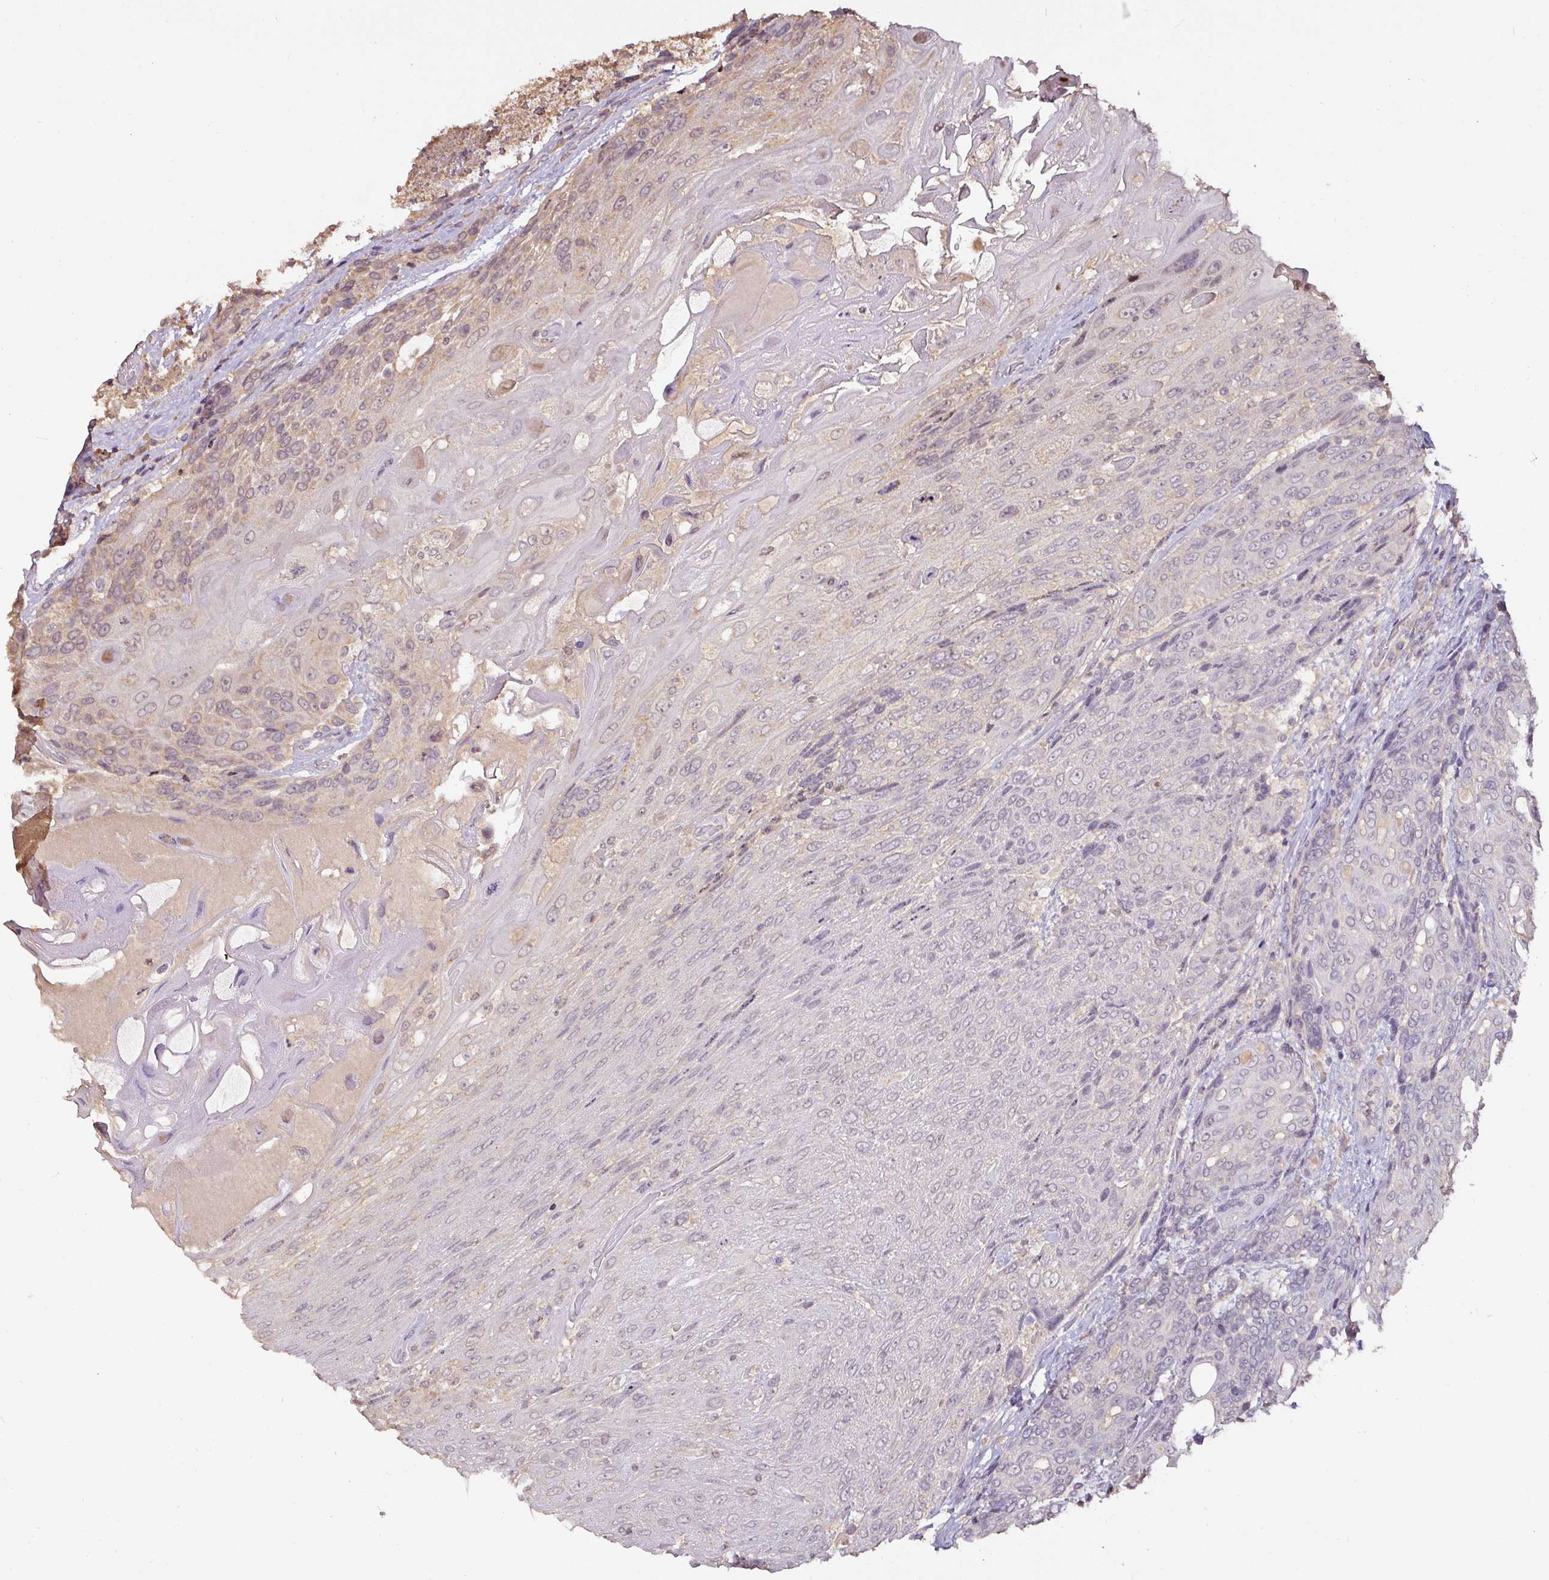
{"staining": {"intensity": "weak", "quantity": "<25%", "location": "nuclear"}, "tissue": "urothelial cancer", "cell_type": "Tumor cells", "image_type": "cancer", "snomed": [{"axis": "morphology", "description": "Urothelial carcinoma, High grade"}, {"axis": "topography", "description": "Urinary bladder"}], "caption": "Tumor cells are negative for protein expression in human urothelial cancer.", "gene": "RPL38", "patient": {"sex": "female", "age": 70}}